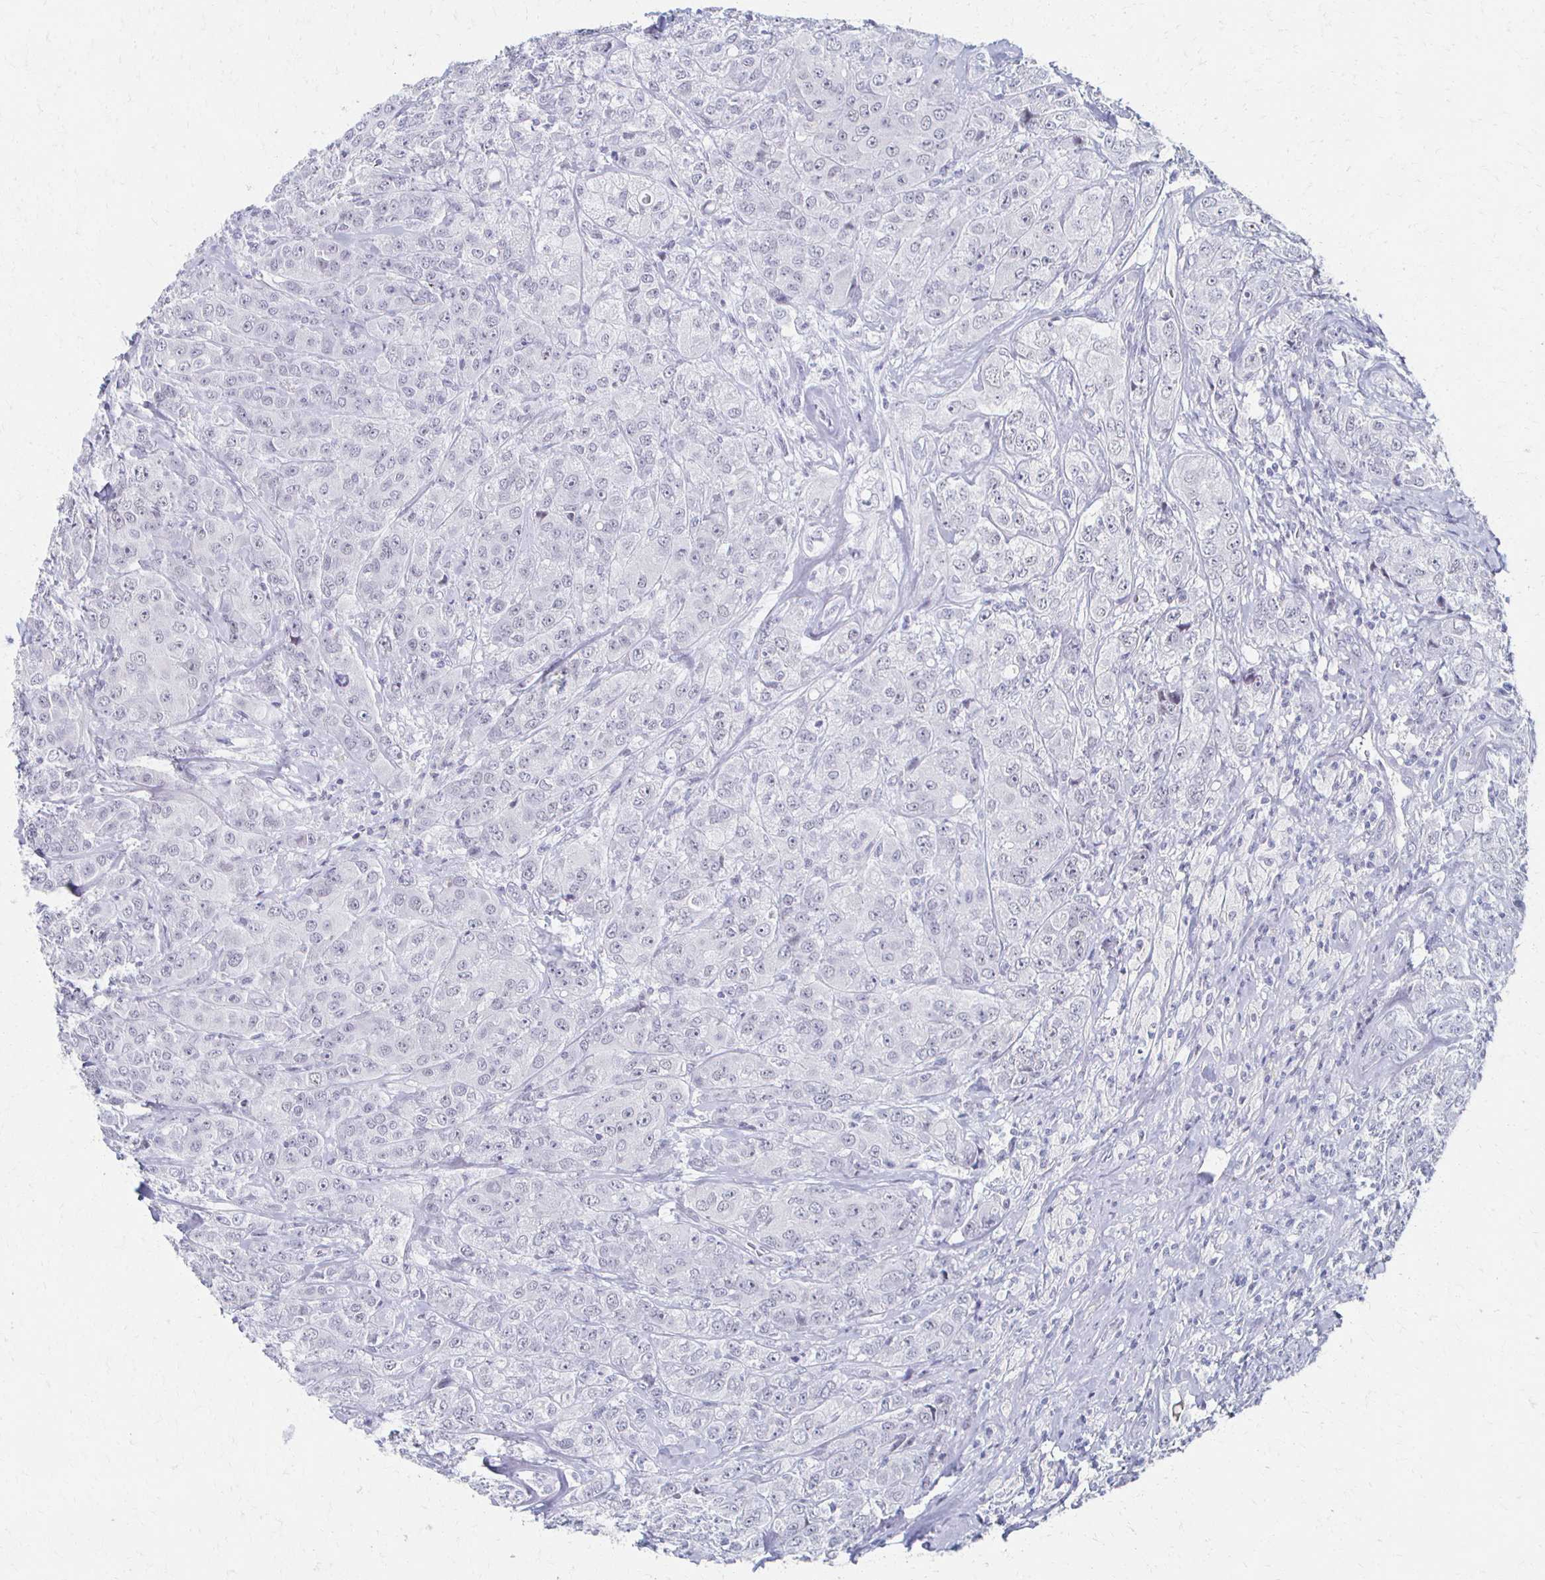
{"staining": {"intensity": "negative", "quantity": "none", "location": "none"}, "tissue": "breast cancer", "cell_type": "Tumor cells", "image_type": "cancer", "snomed": [{"axis": "morphology", "description": "Normal tissue, NOS"}, {"axis": "morphology", "description": "Duct carcinoma"}, {"axis": "topography", "description": "Breast"}], "caption": "Immunohistochemical staining of human invasive ductal carcinoma (breast) displays no significant expression in tumor cells.", "gene": "CXCR2", "patient": {"sex": "female", "age": 43}}